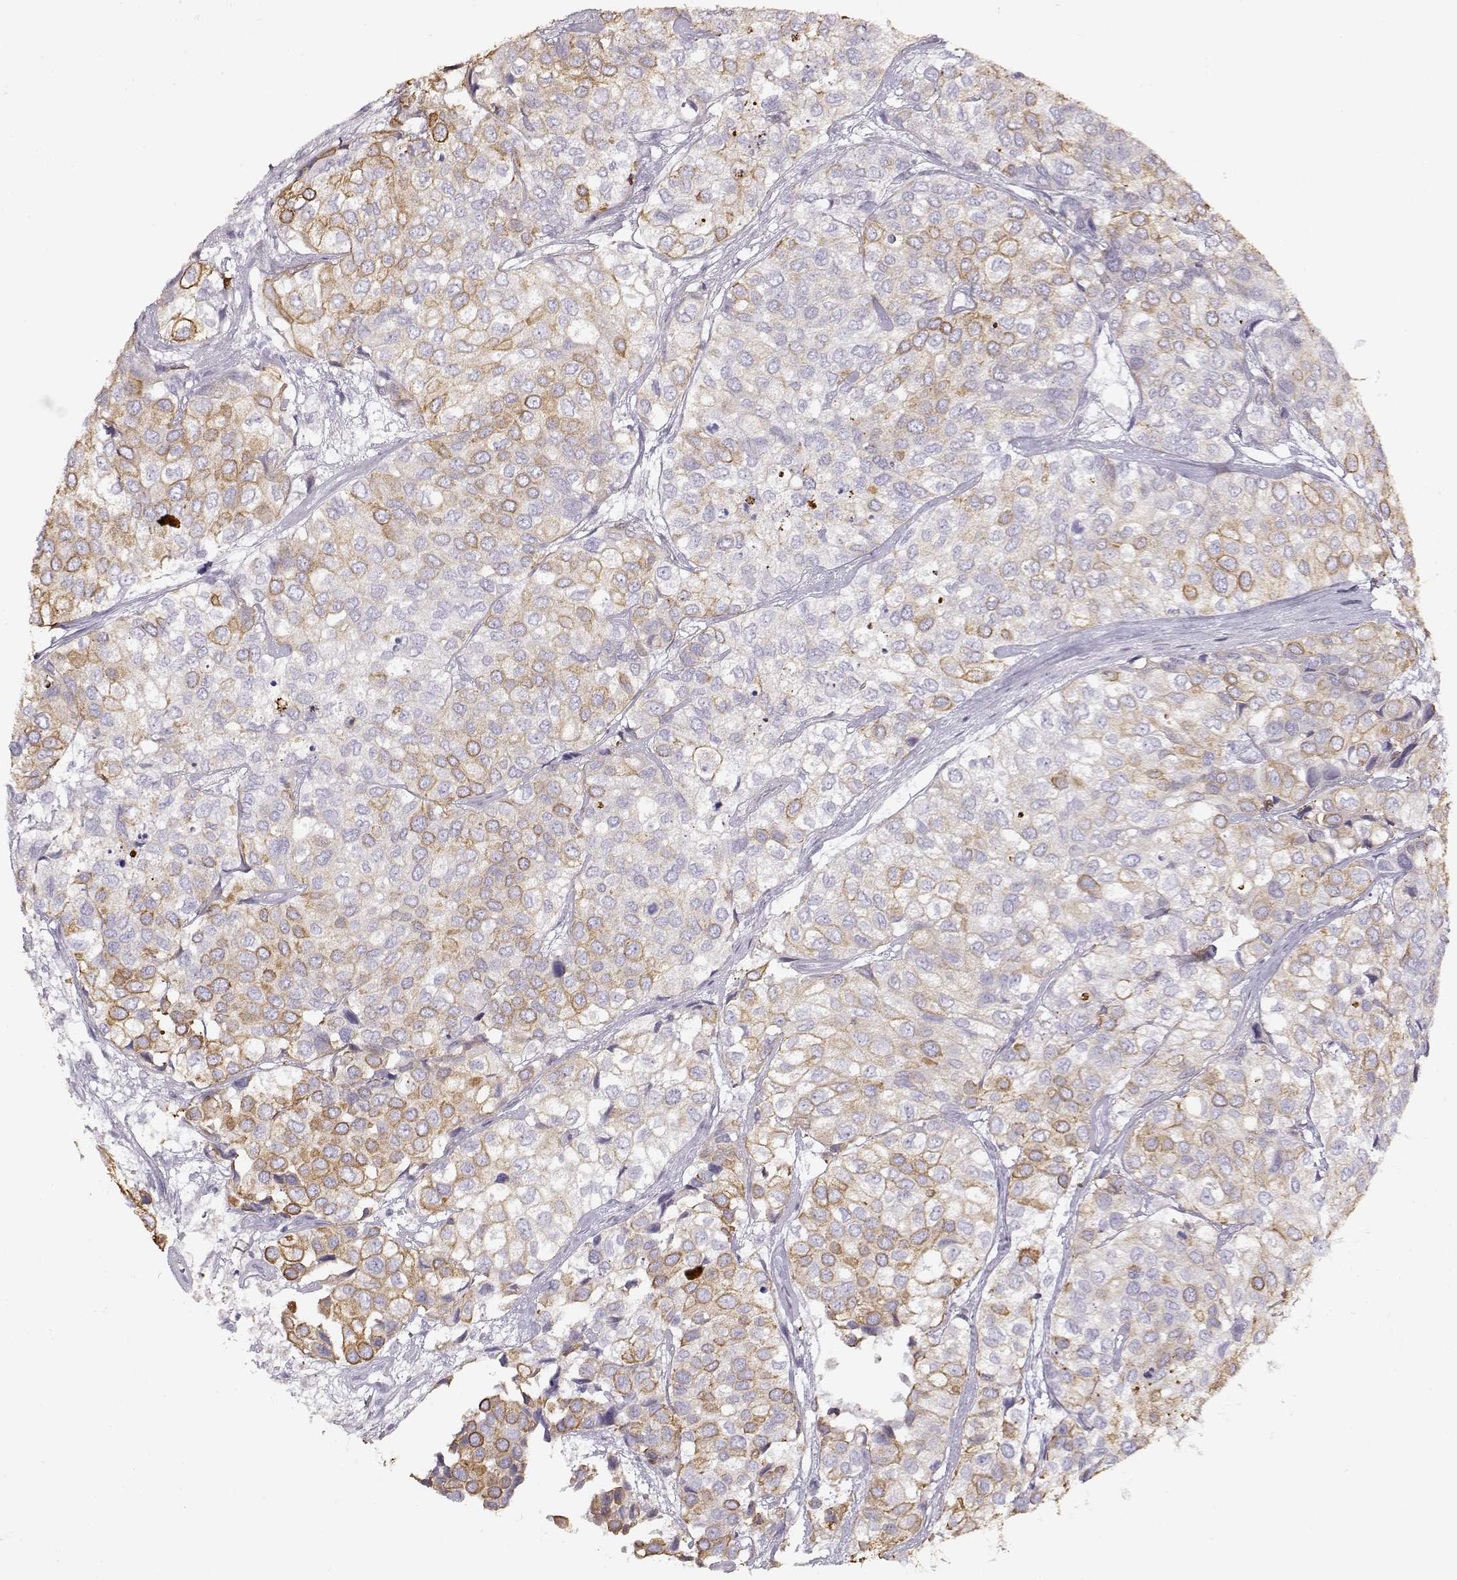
{"staining": {"intensity": "moderate", "quantity": "25%-75%", "location": "cytoplasmic/membranous"}, "tissue": "urothelial cancer", "cell_type": "Tumor cells", "image_type": "cancer", "snomed": [{"axis": "morphology", "description": "Urothelial carcinoma, High grade"}, {"axis": "topography", "description": "Urinary bladder"}], "caption": "Brown immunohistochemical staining in high-grade urothelial carcinoma exhibits moderate cytoplasmic/membranous positivity in about 25%-75% of tumor cells.", "gene": "S100B", "patient": {"sex": "male", "age": 73}}